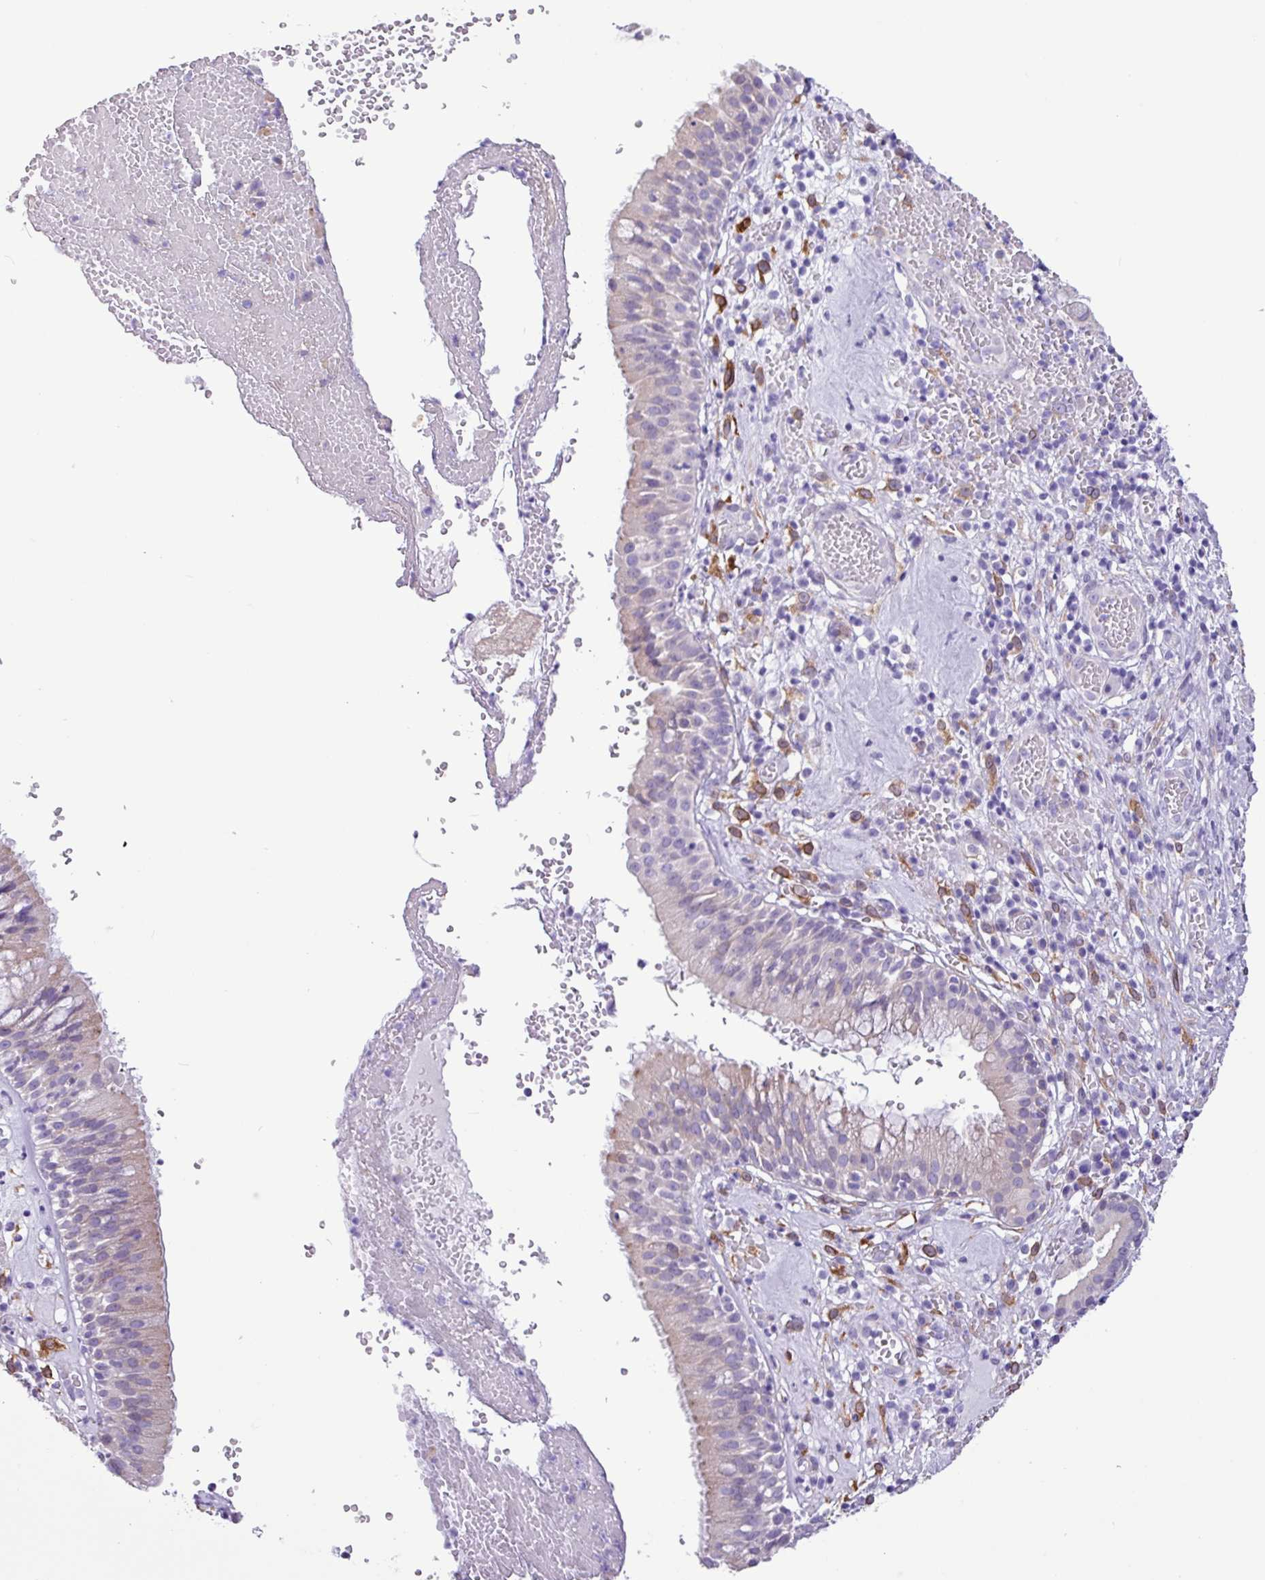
{"staining": {"intensity": "moderate", "quantity": "25%-75%", "location": "cytoplasmic/membranous"}, "tissue": "nasopharynx", "cell_type": "Respiratory epithelial cells", "image_type": "normal", "snomed": [{"axis": "morphology", "description": "Normal tissue, NOS"}, {"axis": "topography", "description": "Nasopharynx"}], "caption": "Brown immunohistochemical staining in benign nasopharynx demonstrates moderate cytoplasmic/membranous expression in about 25%-75% of respiratory epithelial cells.", "gene": "SLC38A1", "patient": {"sex": "male", "age": 65}}